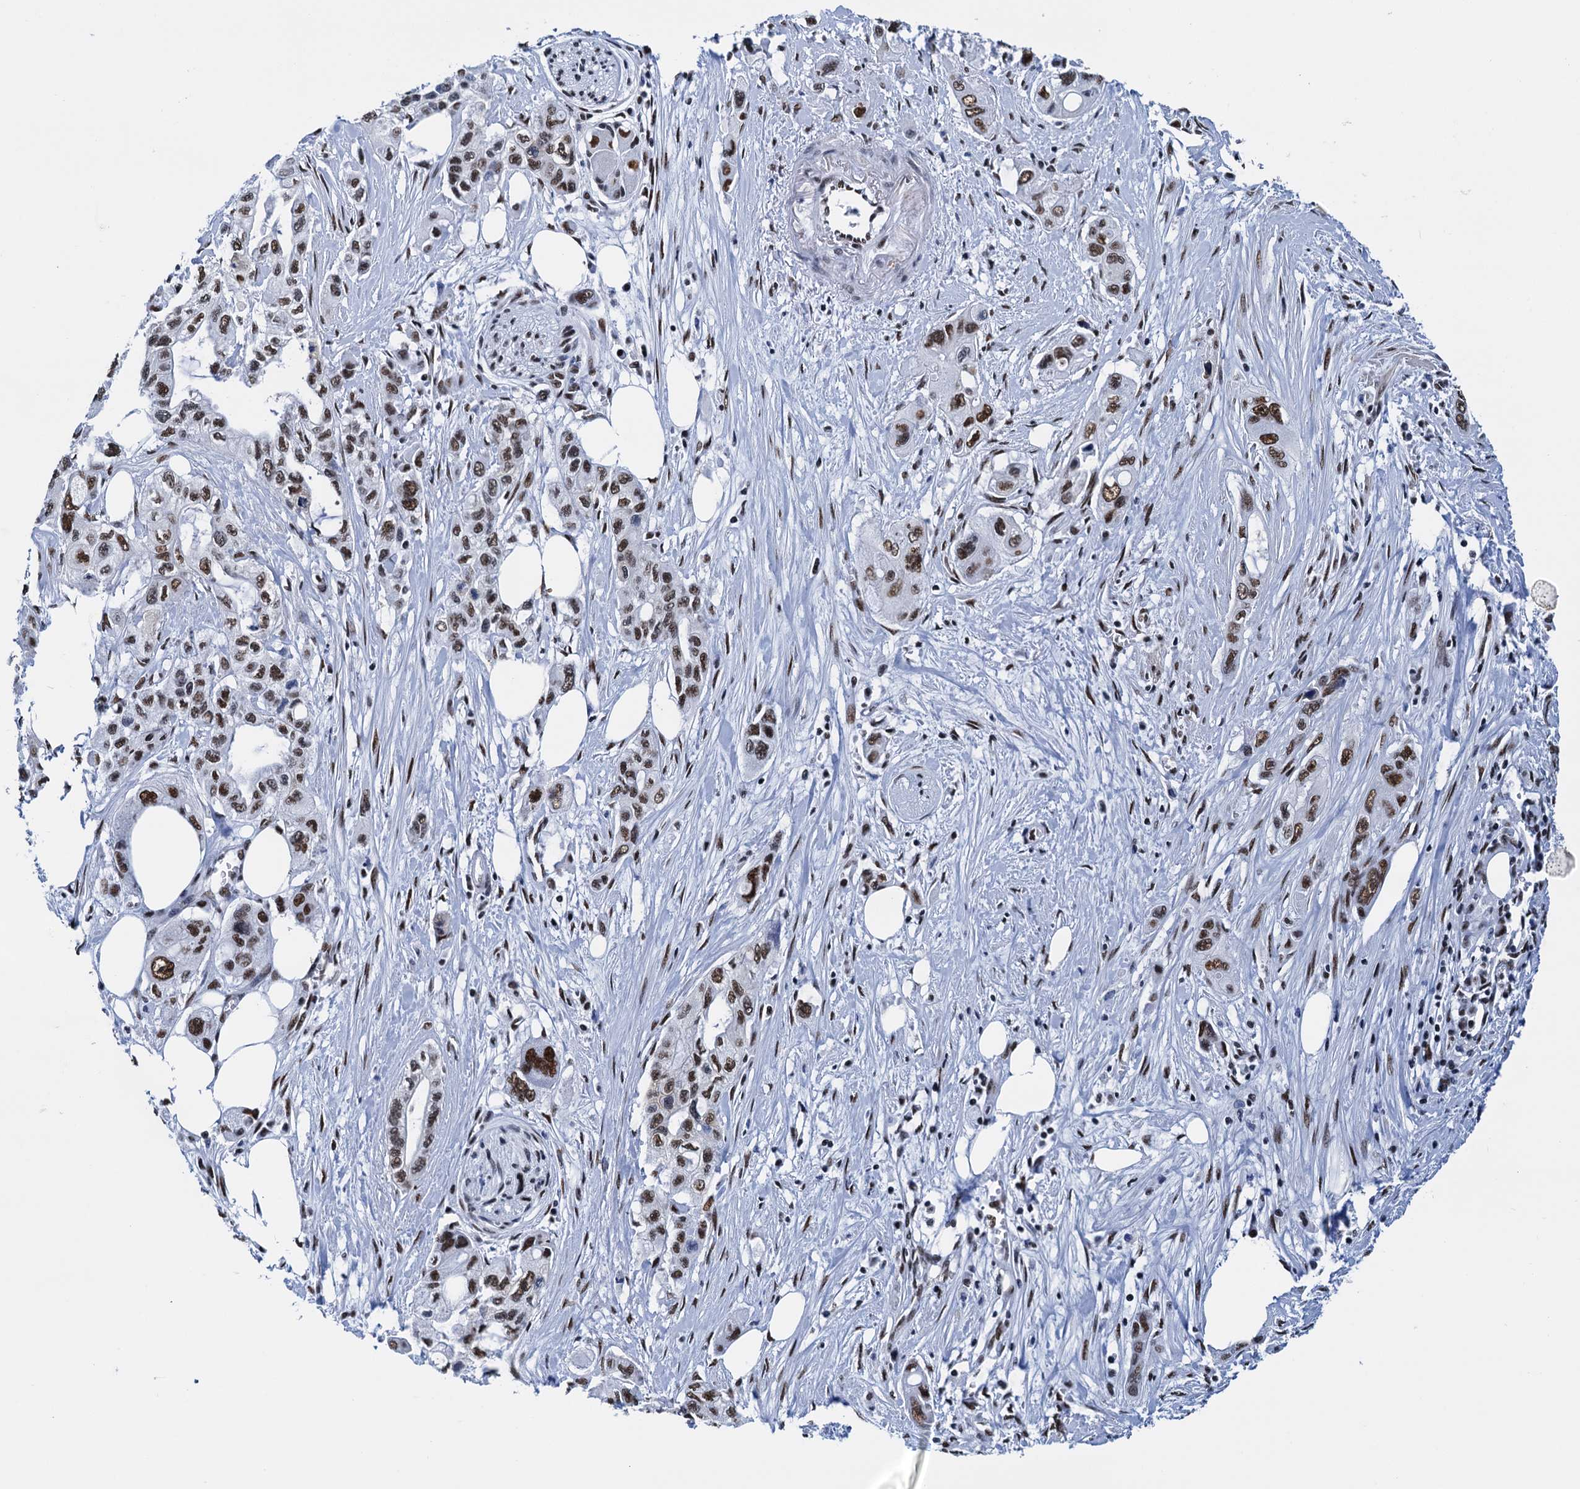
{"staining": {"intensity": "strong", "quantity": ">75%", "location": "nuclear"}, "tissue": "pancreatic cancer", "cell_type": "Tumor cells", "image_type": "cancer", "snomed": [{"axis": "morphology", "description": "Adenocarcinoma, NOS"}, {"axis": "topography", "description": "Pancreas"}], "caption": "Immunohistochemistry (IHC) micrograph of human adenocarcinoma (pancreatic) stained for a protein (brown), which displays high levels of strong nuclear expression in approximately >75% of tumor cells.", "gene": "SLTM", "patient": {"sex": "male", "age": 75}}